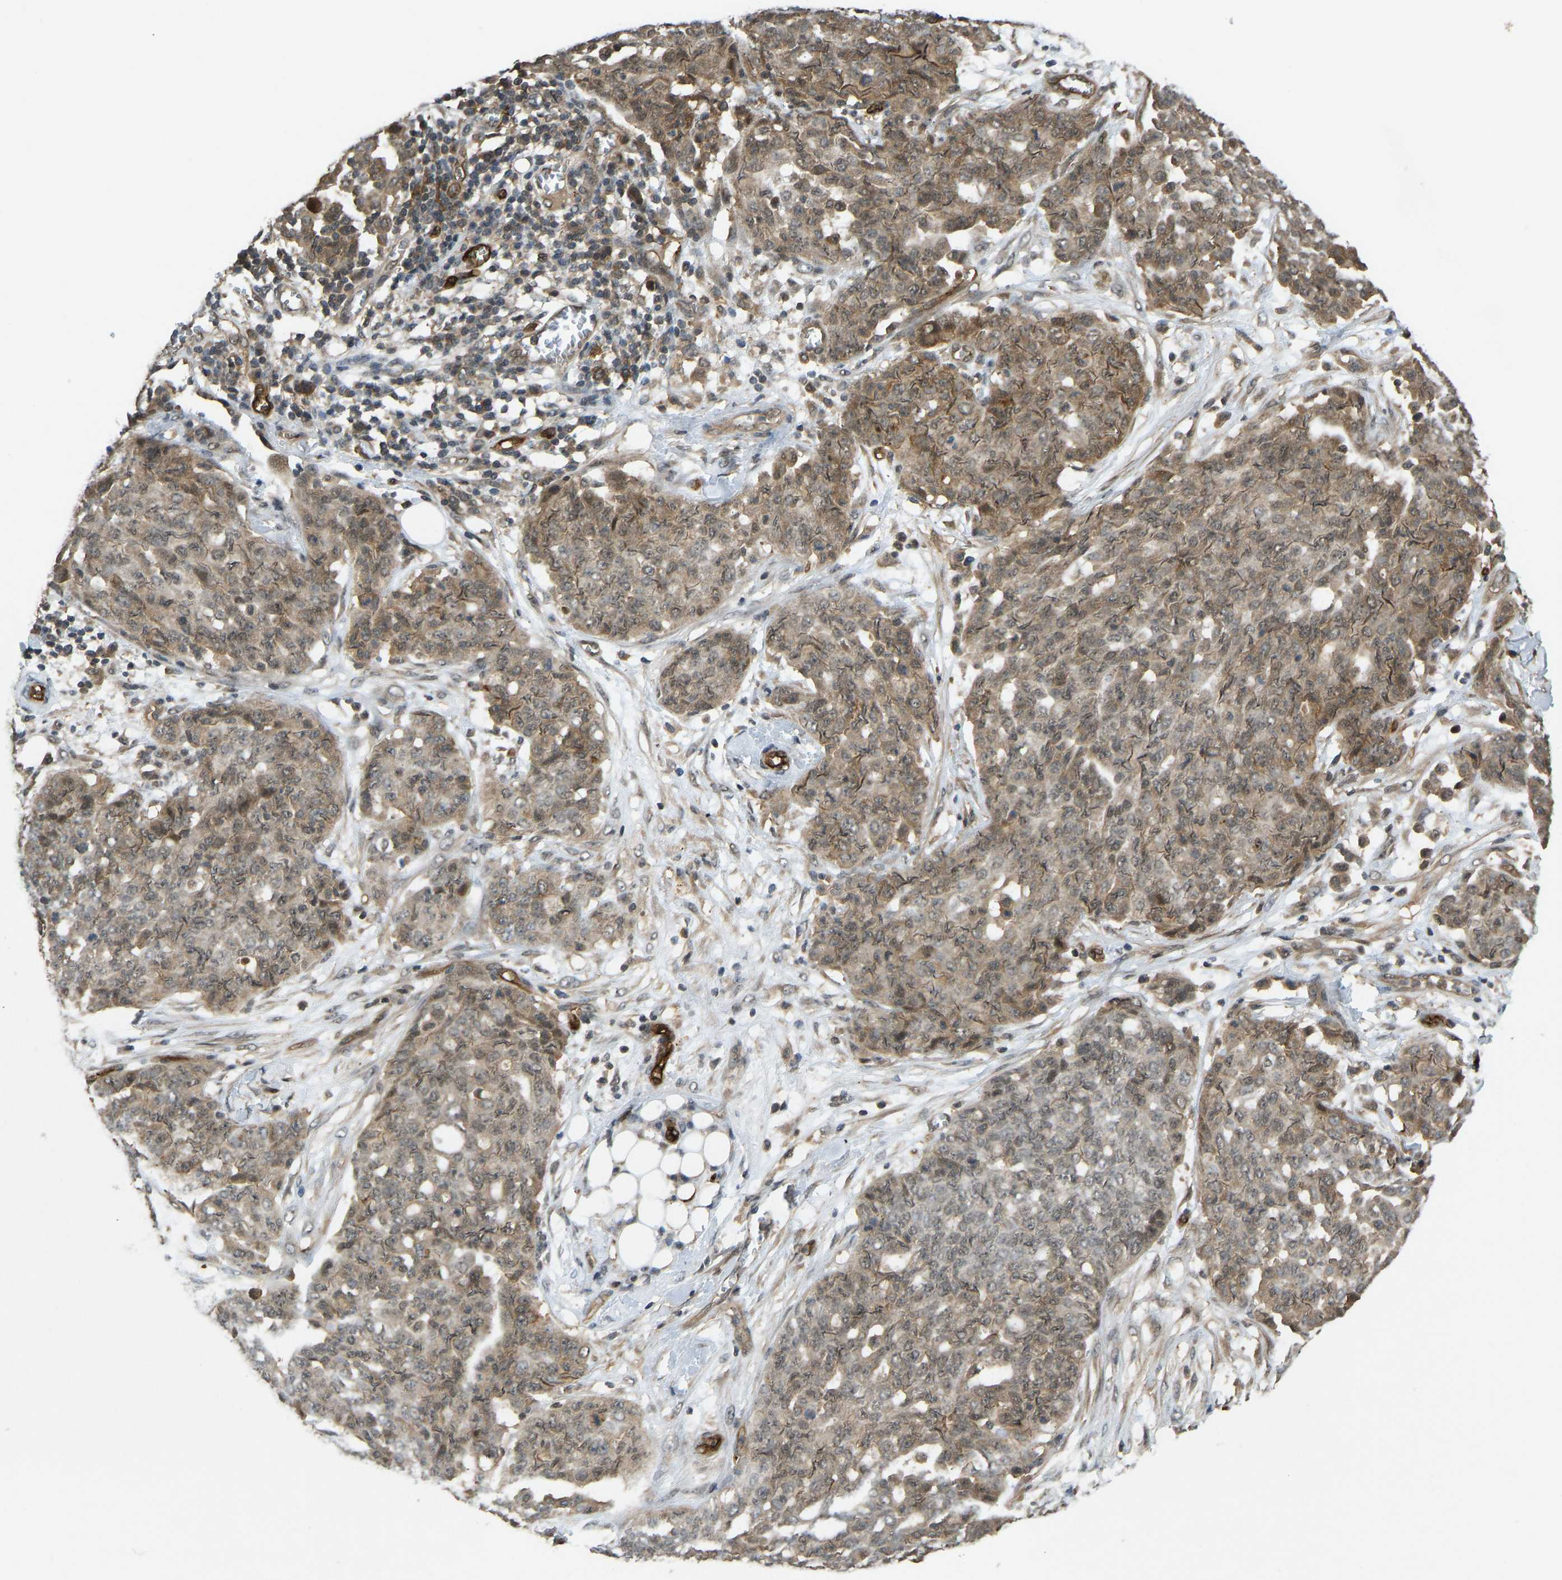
{"staining": {"intensity": "moderate", "quantity": ">75%", "location": "cytoplasmic/membranous,nuclear"}, "tissue": "ovarian cancer", "cell_type": "Tumor cells", "image_type": "cancer", "snomed": [{"axis": "morphology", "description": "Cystadenocarcinoma, serous, NOS"}, {"axis": "topography", "description": "Soft tissue"}, {"axis": "topography", "description": "Ovary"}], "caption": "Immunohistochemical staining of human ovarian cancer (serous cystadenocarcinoma) shows medium levels of moderate cytoplasmic/membranous and nuclear protein positivity in approximately >75% of tumor cells.", "gene": "CCT8", "patient": {"sex": "female", "age": 57}}